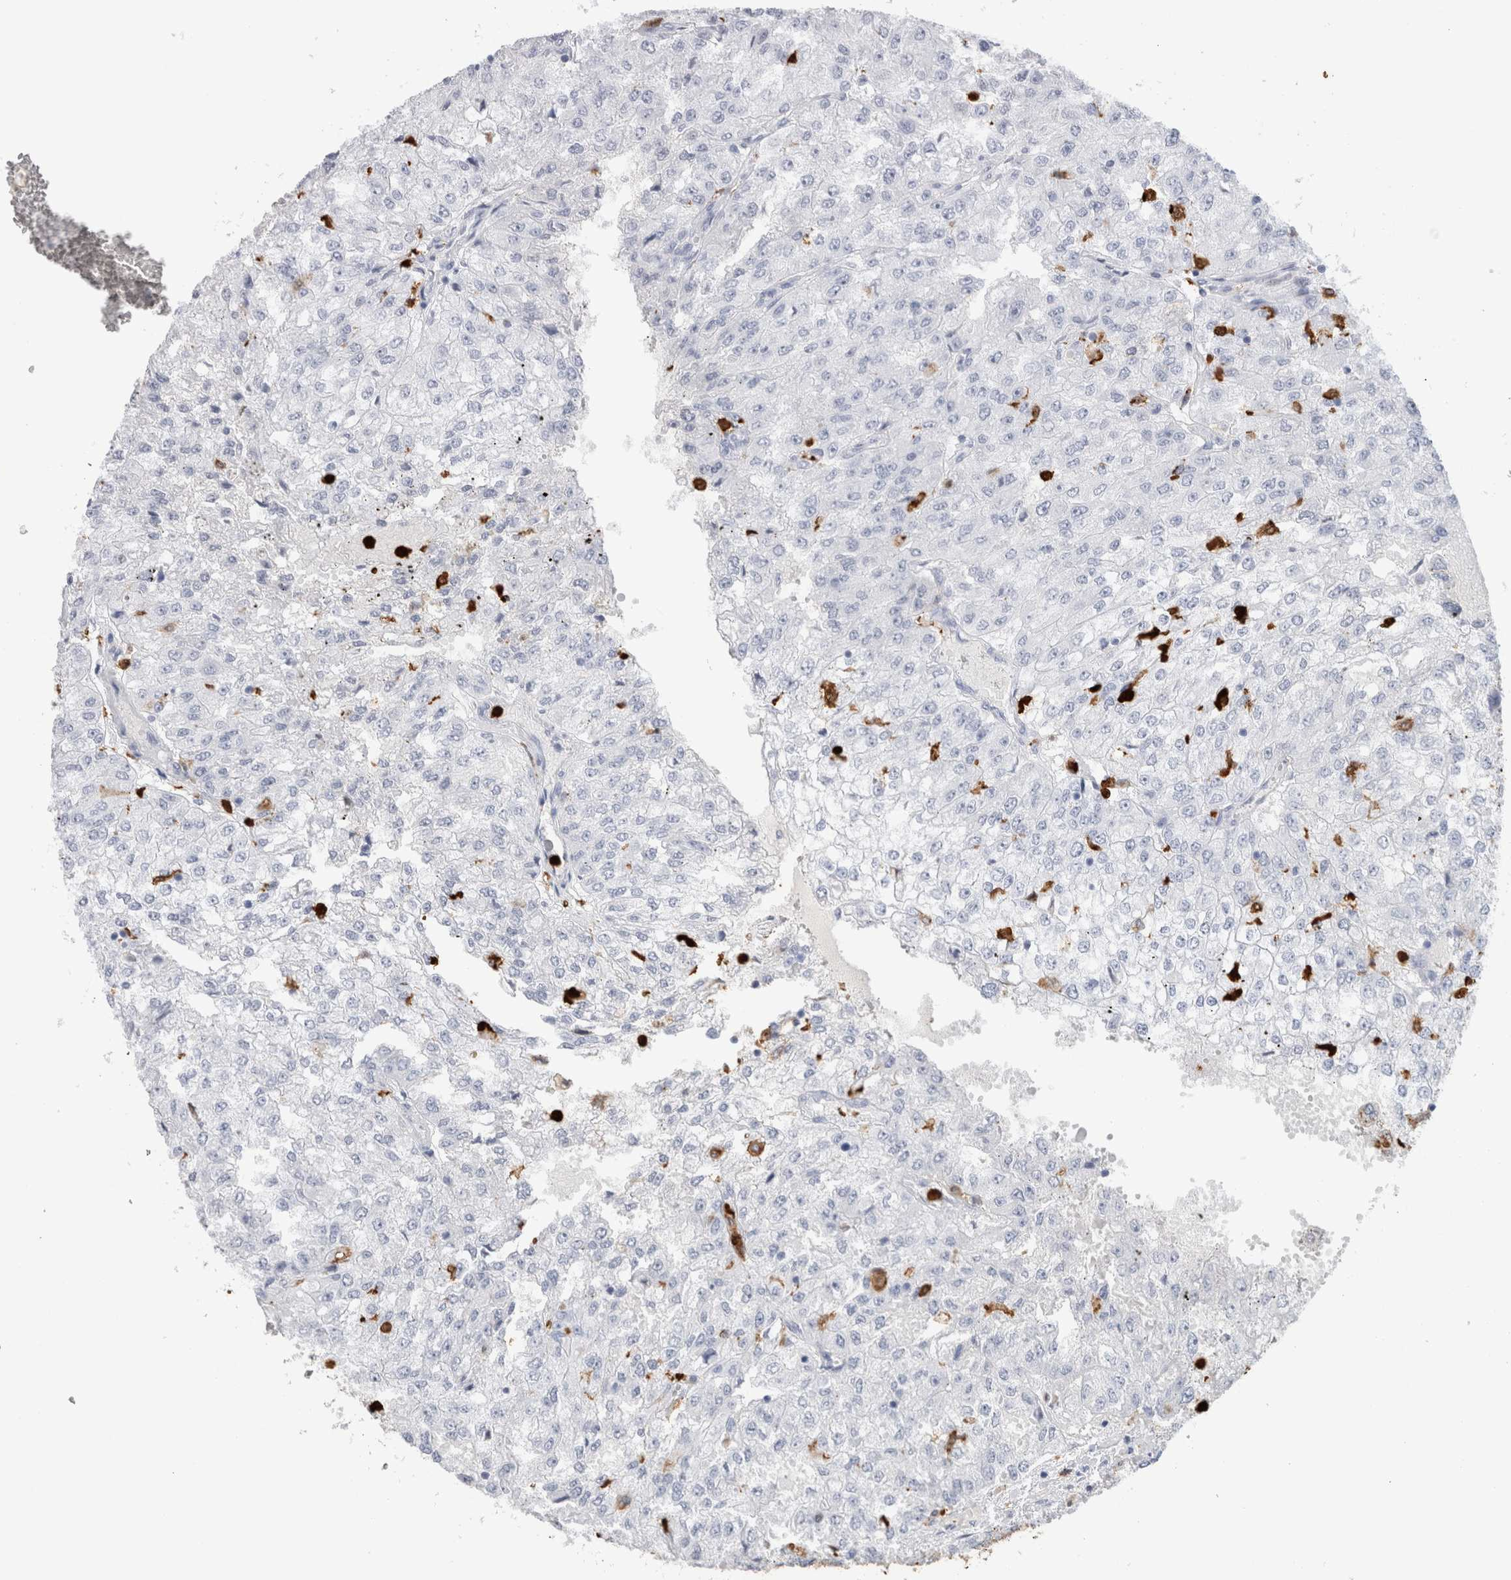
{"staining": {"intensity": "negative", "quantity": "none", "location": "none"}, "tissue": "renal cancer", "cell_type": "Tumor cells", "image_type": "cancer", "snomed": [{"axis": "morphology", "description": "Adenocarcinoma, NOS"}, {"axis": "topography", "description": "Kidney"}], "caption": "Tumor cells are negative for brown protein staining in renal cancer (adenocarcinoma).", "gene": "S100A8", "patient": {"sex": "female", "age": 54}}